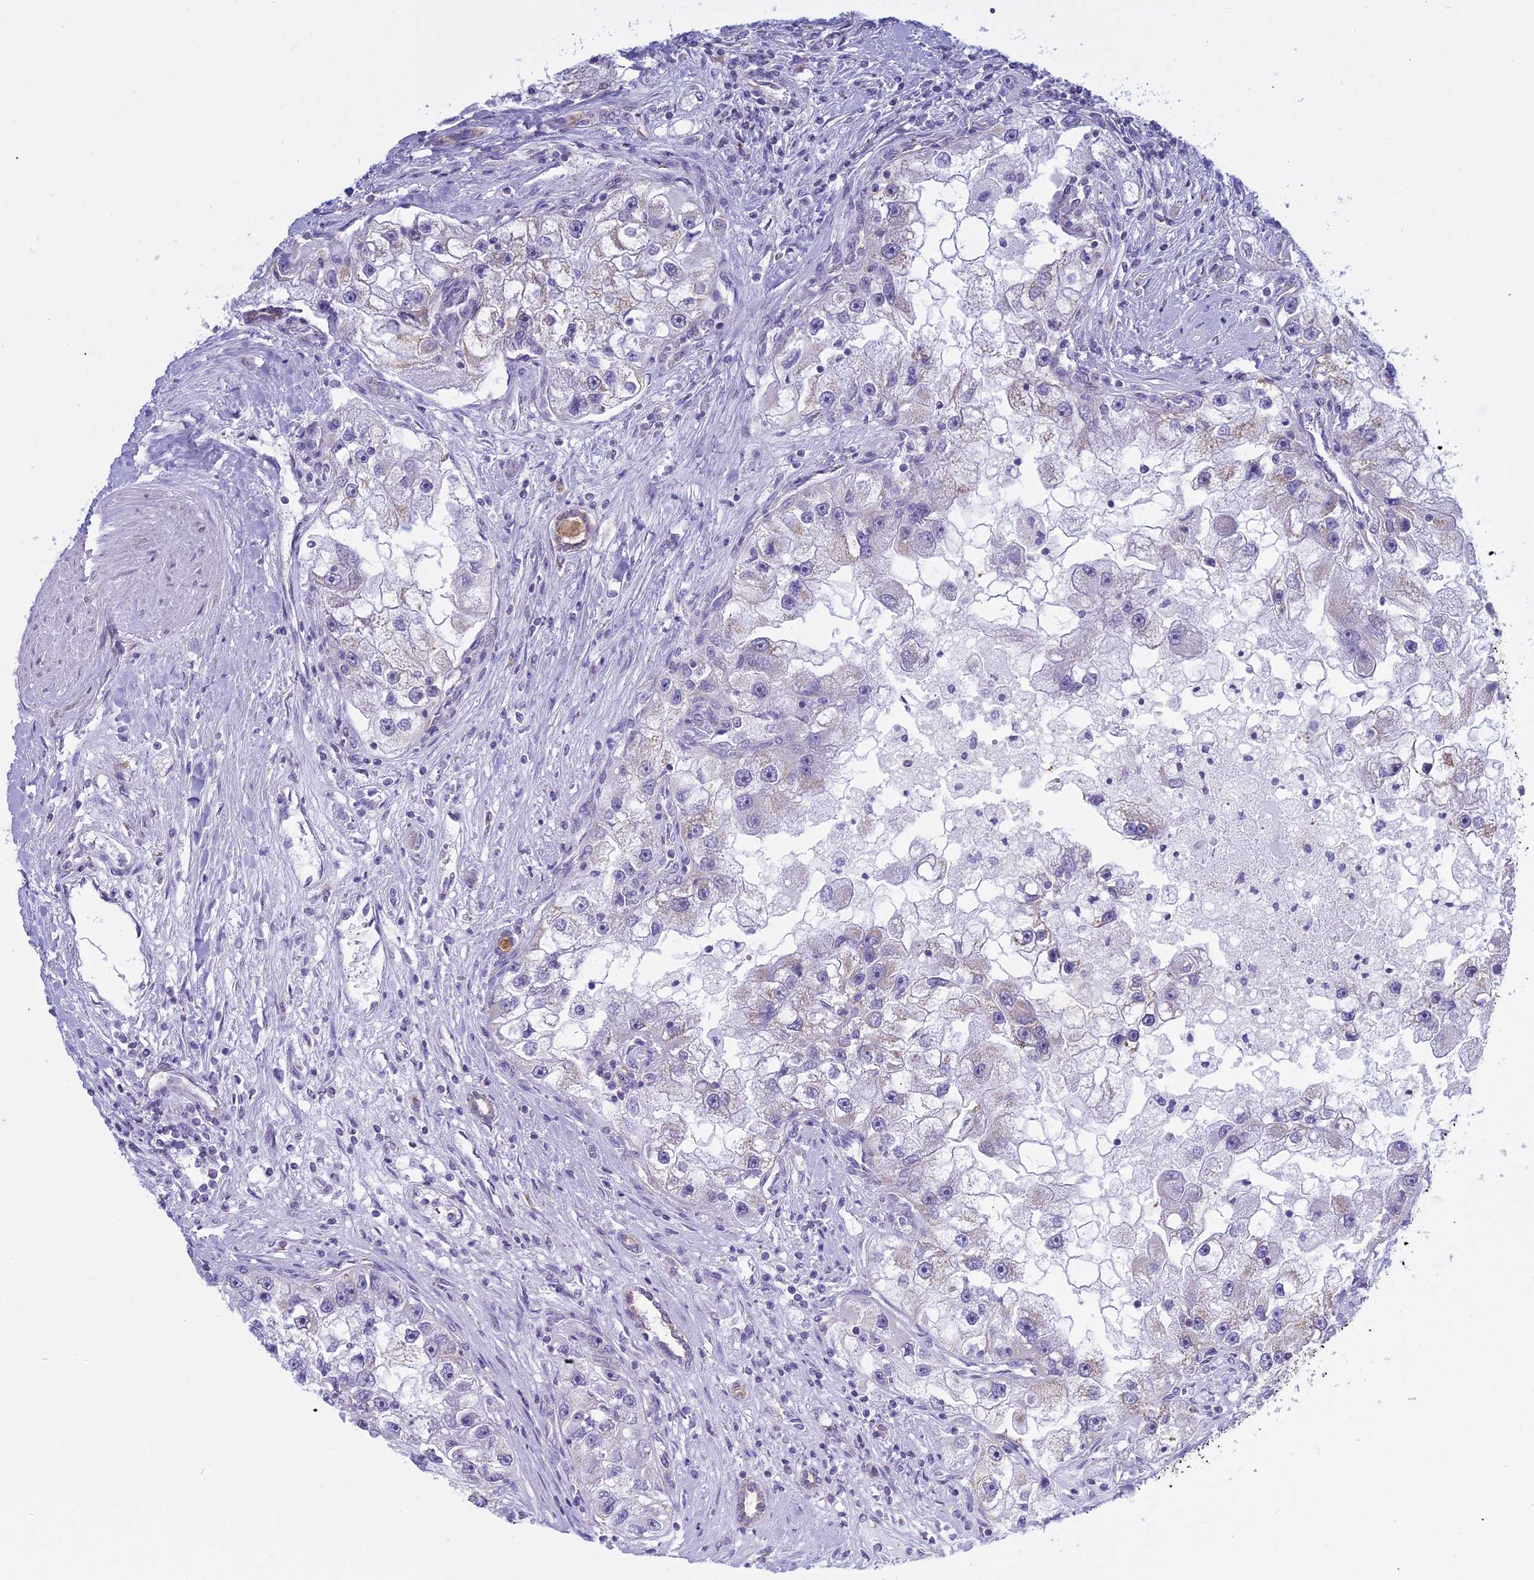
{"staining": {"intensity": "weak", "quantity": "<25%", "location": "cytoplasmic/membranous"}, "tissue": "renal cancer", "cell_type": "Tumor cells", "image_type": "cancer", "snomed": [{"axis": "morphology", "description": "Adenocarcinoma, NOS"}, {"axis": "topography", "description": "Kidney"}], "caption": "Tumor cells show no significant staining in renal cancer.", "gene": "KLF14", "patient": {"sex": "male", "age": 63}}